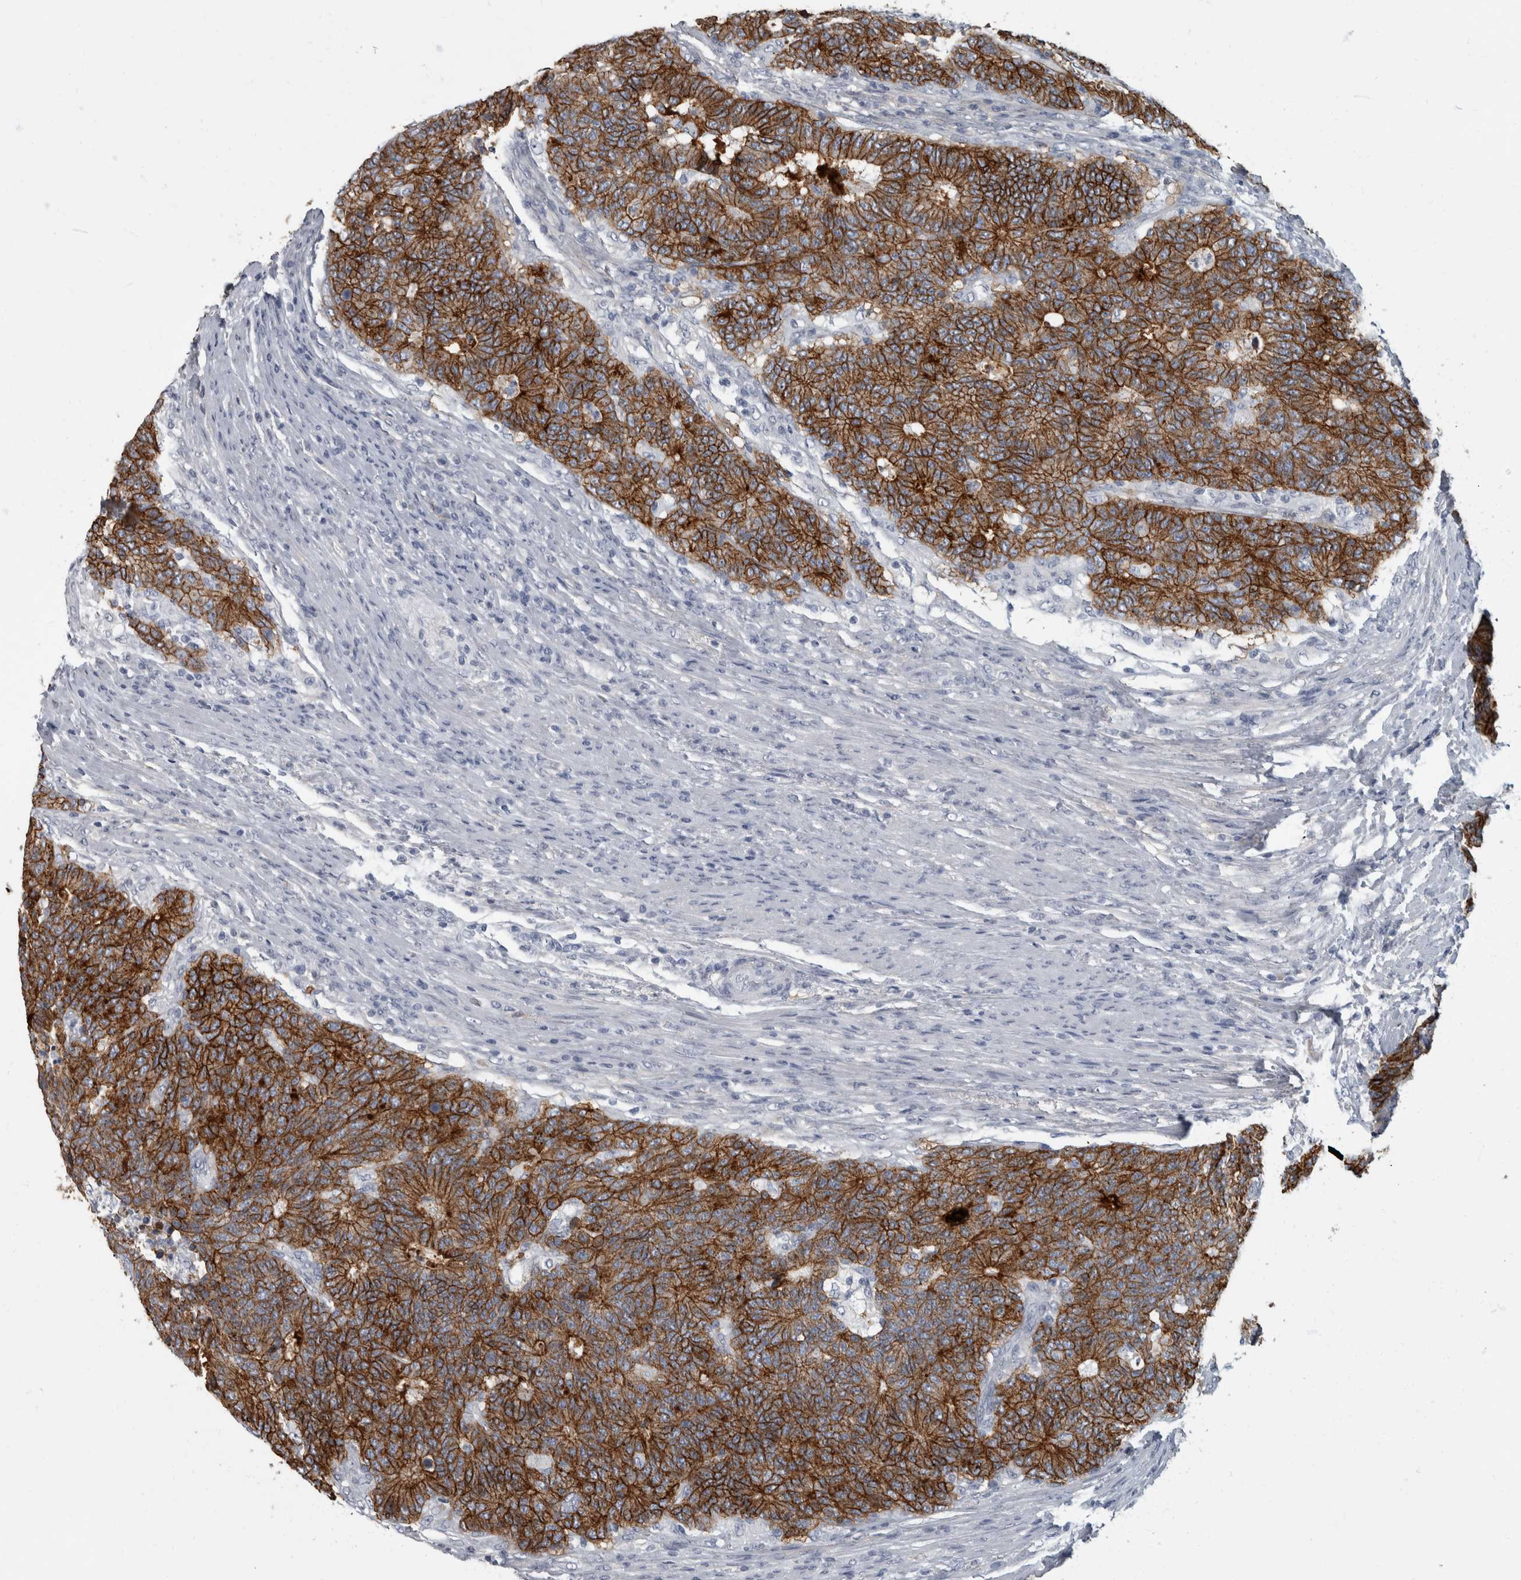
{"staining": {"intensity": "strong", "quantity": ">75%", "location": "cytoplasmic/membranous"}, "tissue": "colorectal cancer", "cell_type": "Tumor cells", "image_type": "cancer", "snomed": [{"axis": "morphology", "description": "Normal tissue, NOS"}, {"axis": "morphology", "description": "Adenocarcinoma, NOS"}, {"axis": "topography", "description": "Colon"}], "caption": "Colorectal adenocarcinoma stained for a protein (brown) exhibits strong cytoplasmic/membranous positive staining in approximately >75% of tumor cells.", "gene": "DSG2", "patient": {"sex": "female", "age": 75}}